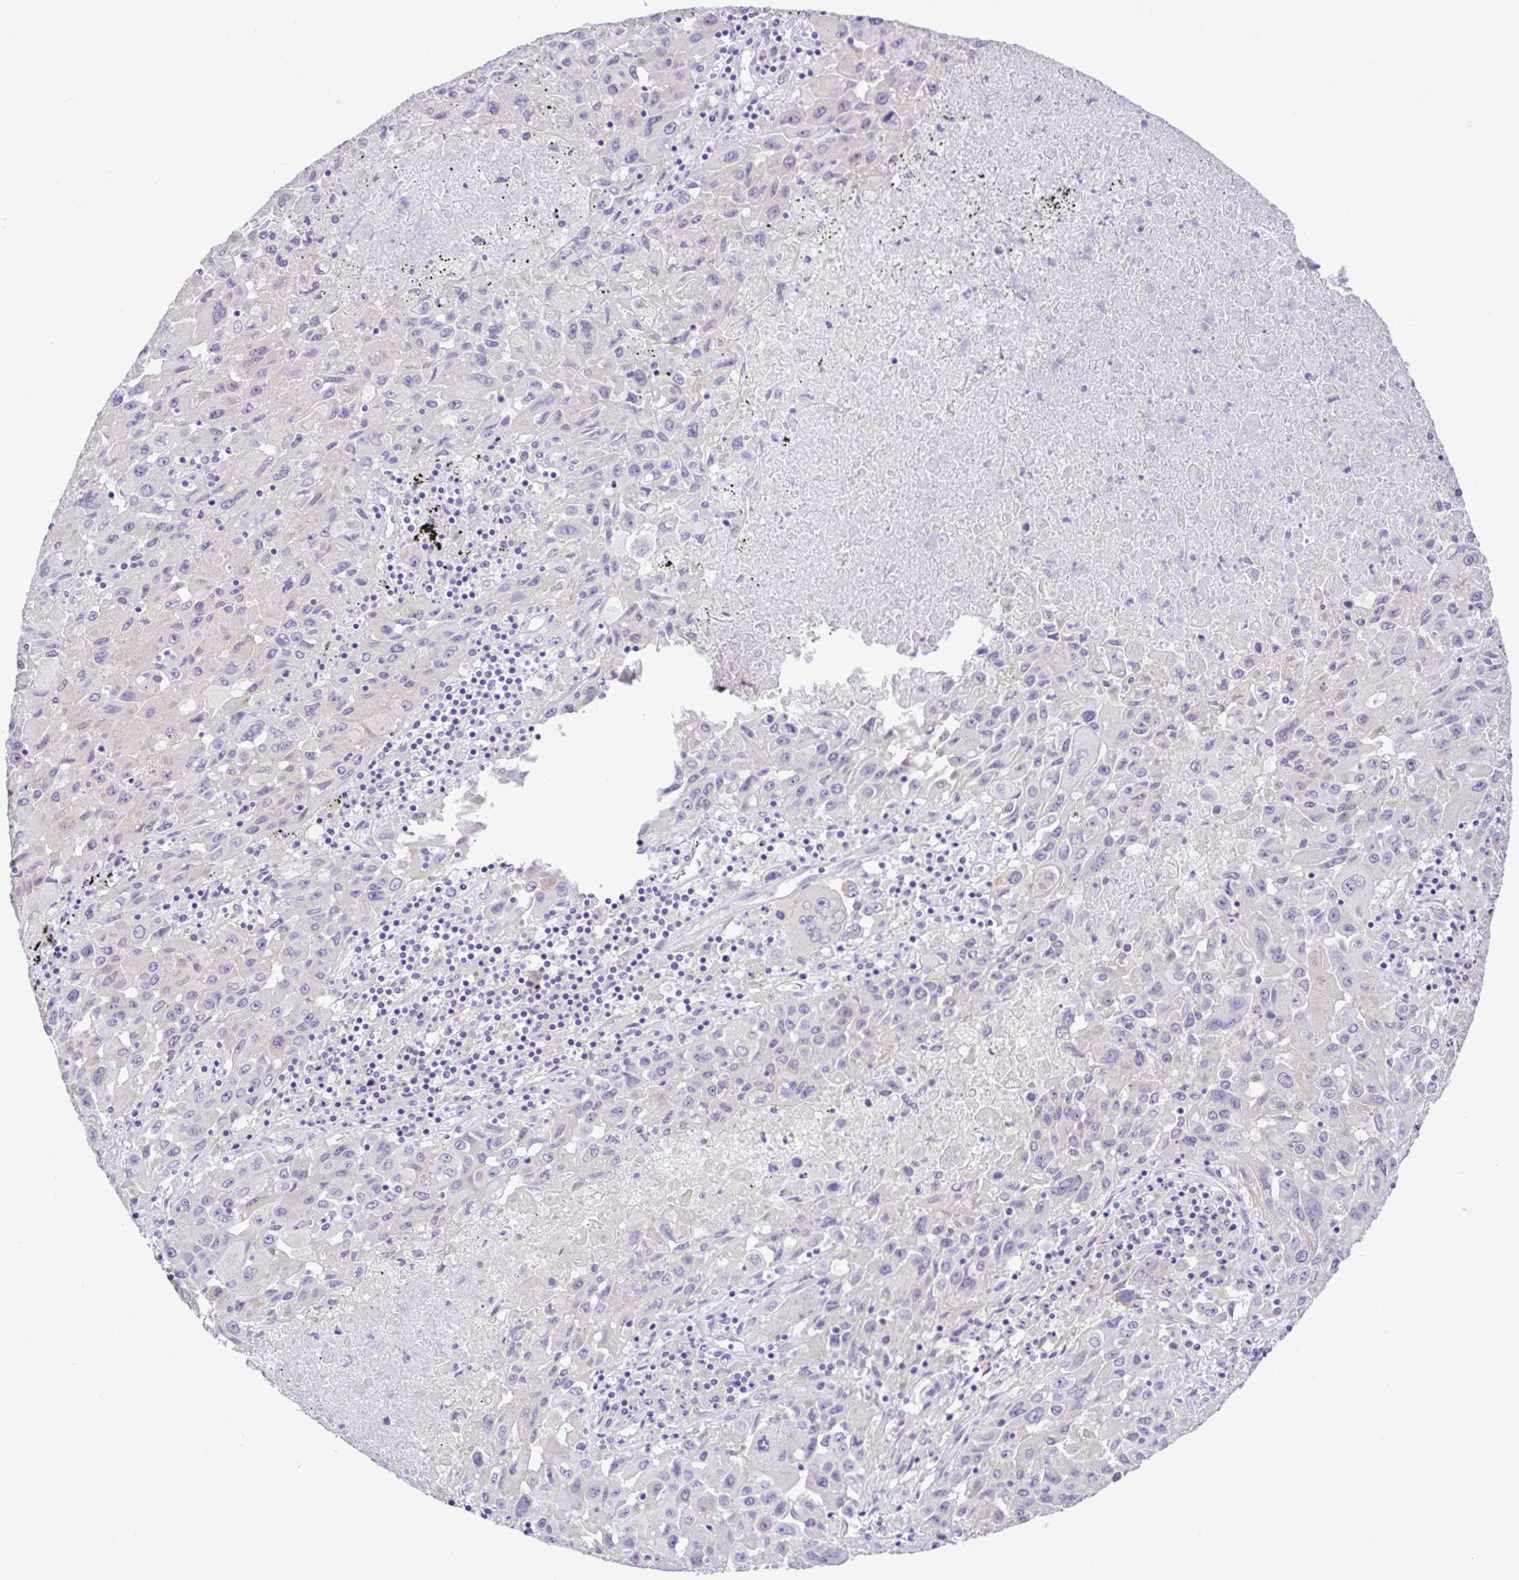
{"staining": {"intensity": "negative", "quantity": "none", "location": "none"}, "tissue": "lung cancer", "cell_type": "Tumor cells", "image_type": "cancer", "snomed": [{"axis": "morphology", "description": "Squamous cell carcinoma, NOS"}, {"axis": "topography", "description": "Lung"}], "caption": "An immunohistochemistry (IHC) micrograph of lung cancer (squamous cell carcinoma) is shown. There is no staining in tumor cells of lung cancer (squamous cell carcinoma).", "gene": "ANO4", "patient": {"sex": "male", "age": 63}}